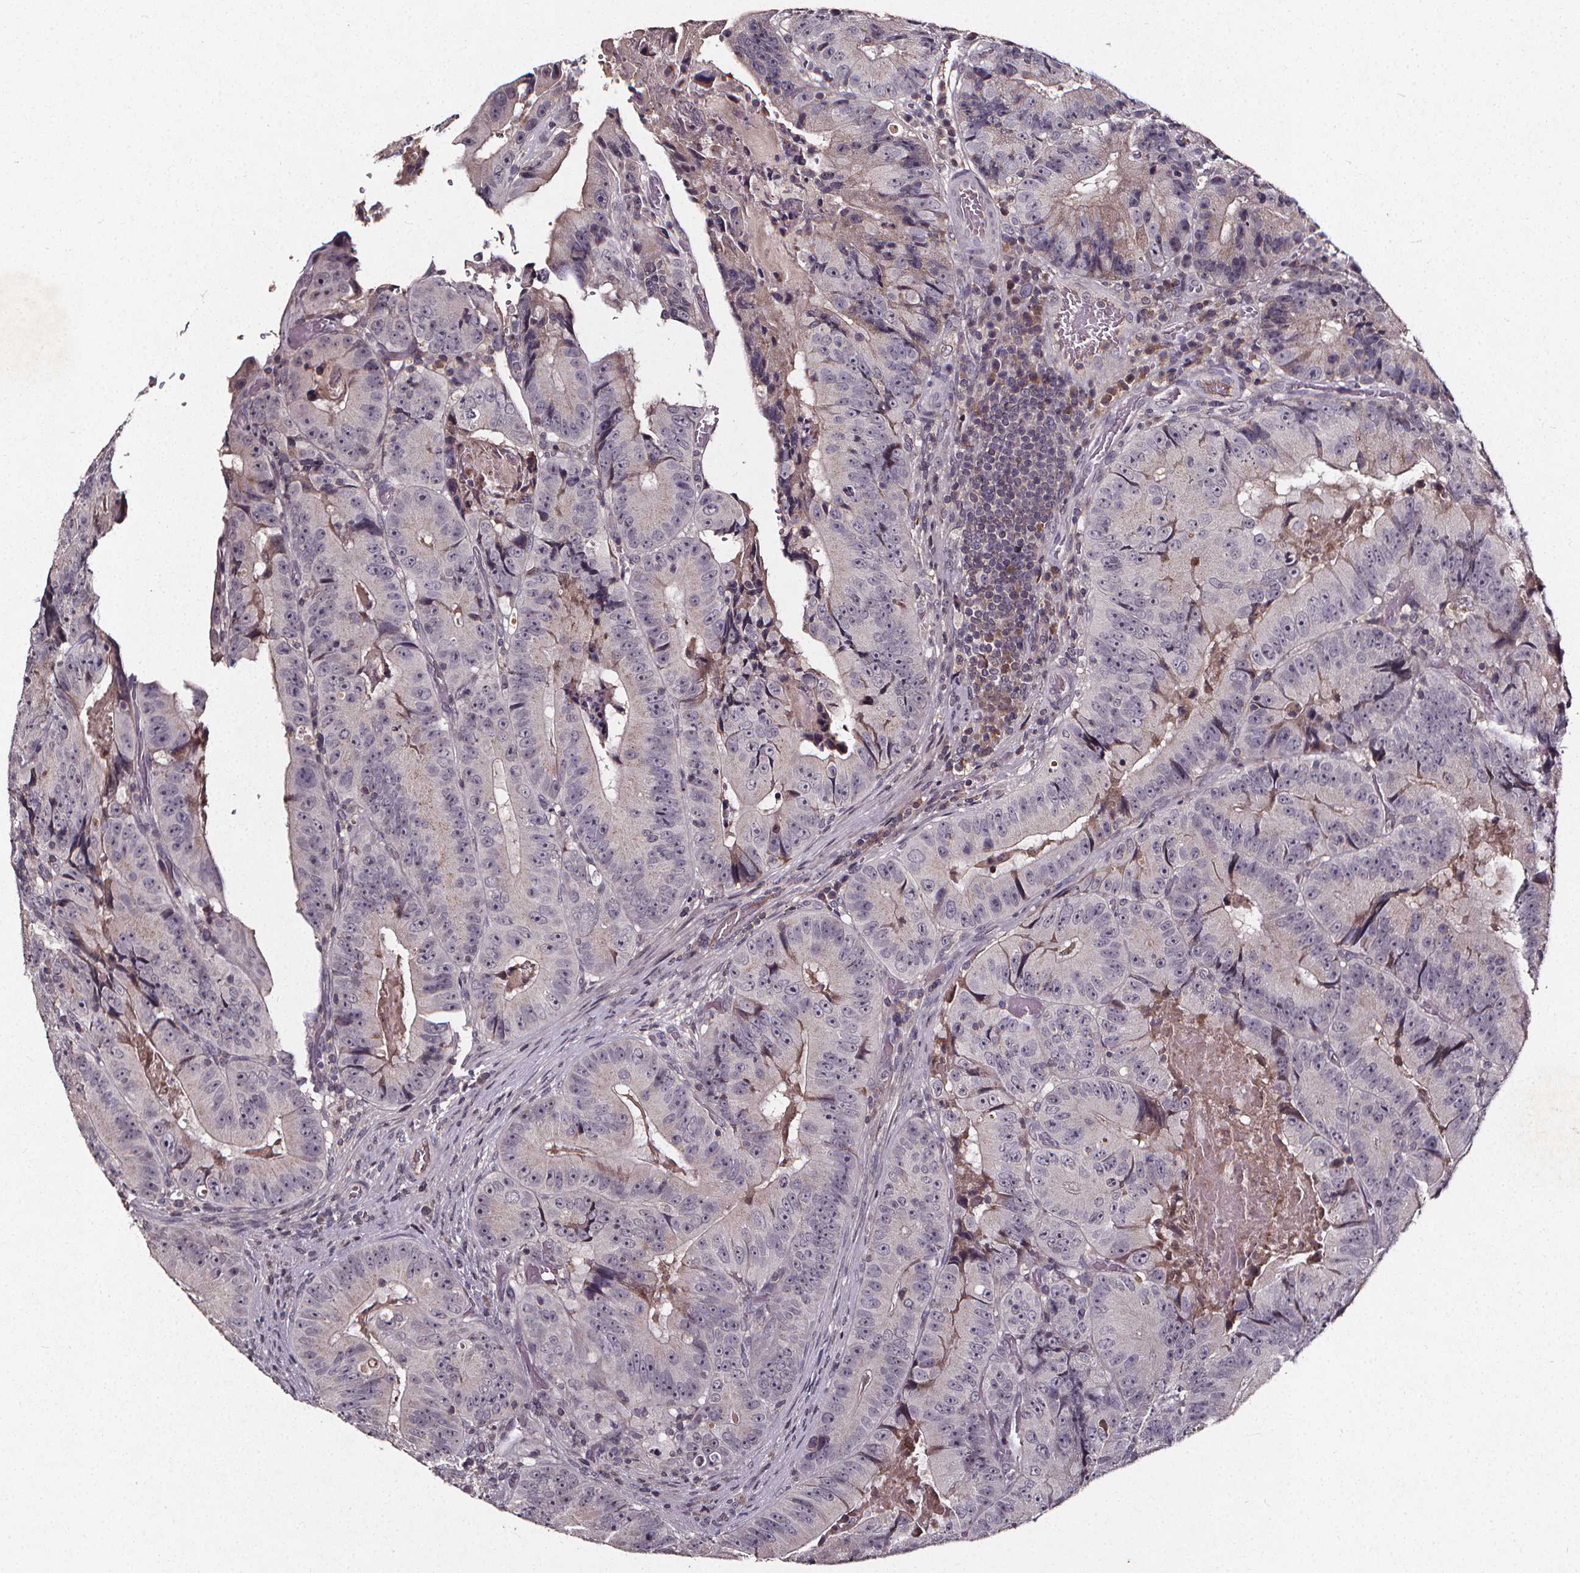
{"staining": {"intensity": "weak", "quantity": "<25%", "location": "nuclear"}, "tissue": "colorectal cancer", "cell_type": "Tumor cells", "image_type": "cancer", "snomed": [{"axis": "morphology", "description": "Adenocarcinoma, NOS"}, {"axis": "topography", "description": "Colon"}], "caption": "Colorectal adenocarcinoma was stained to show a protein in brown. There is no significant positivity in tumor cells.", "gene": "SPAG8", "patient": {"sex": "female", "age": 86}}